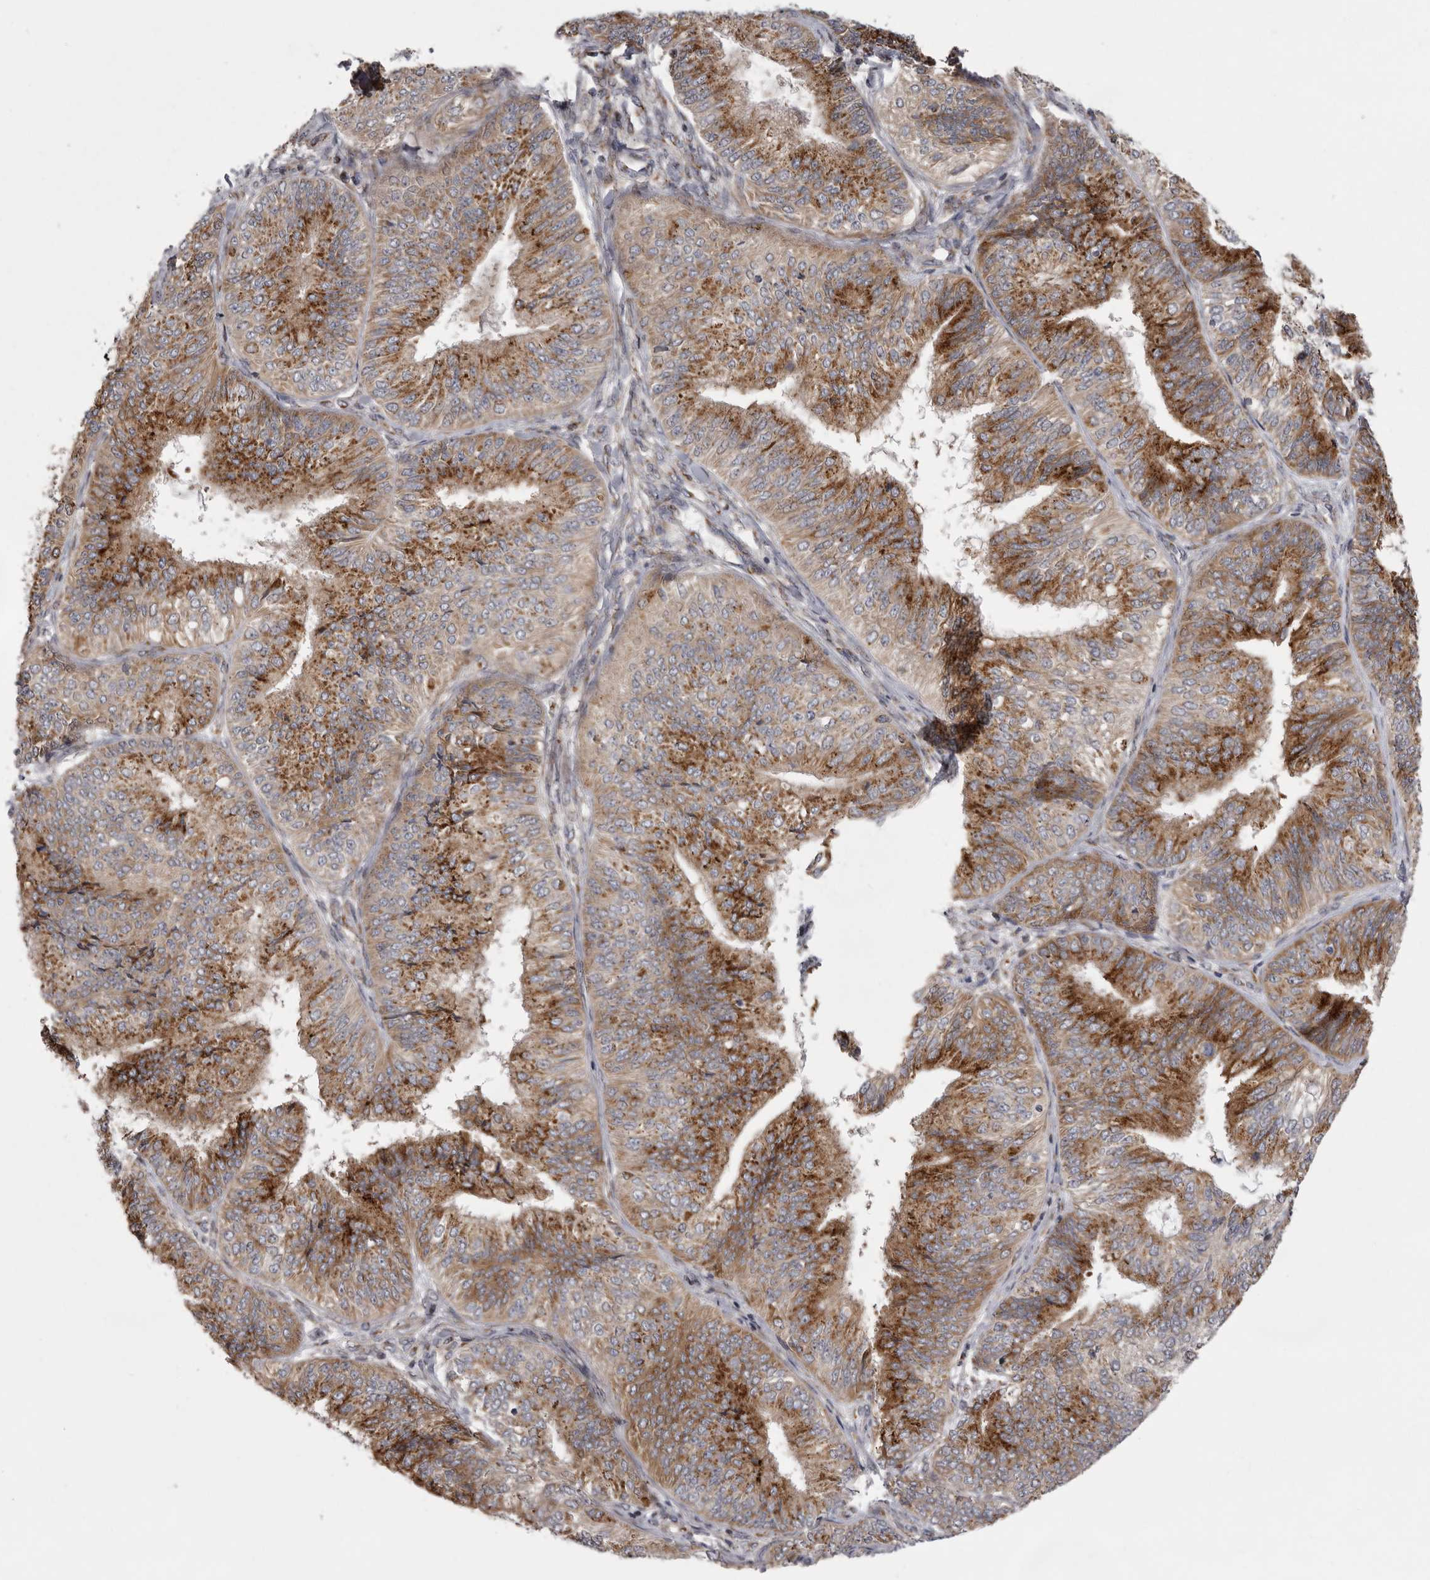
{"staining": {"intensity": "strong", "quantity": ">75%", "location": "cytoplasmic/membranous"}, "tissue": "endometrial cancer", "cell_type": "Tumor cells", "image_type": "cancer", "snomed": [{"axis": "morphology", "description": "Adenocarcinoma, NOS"}, {"axis": "topography", "description": "Endometrium"}], "caption": "Brown immunohistochemical staining in endometrial cancer reveals strong cytoplasmic/membranous expression in approximately >75% of tumor cells. (DAB (3,3'-diaminobenzidine) IHC with brightfield microscopy, high magnification).", "gene": "WDR47", "patient": {"sex": "female", "age": 58}}